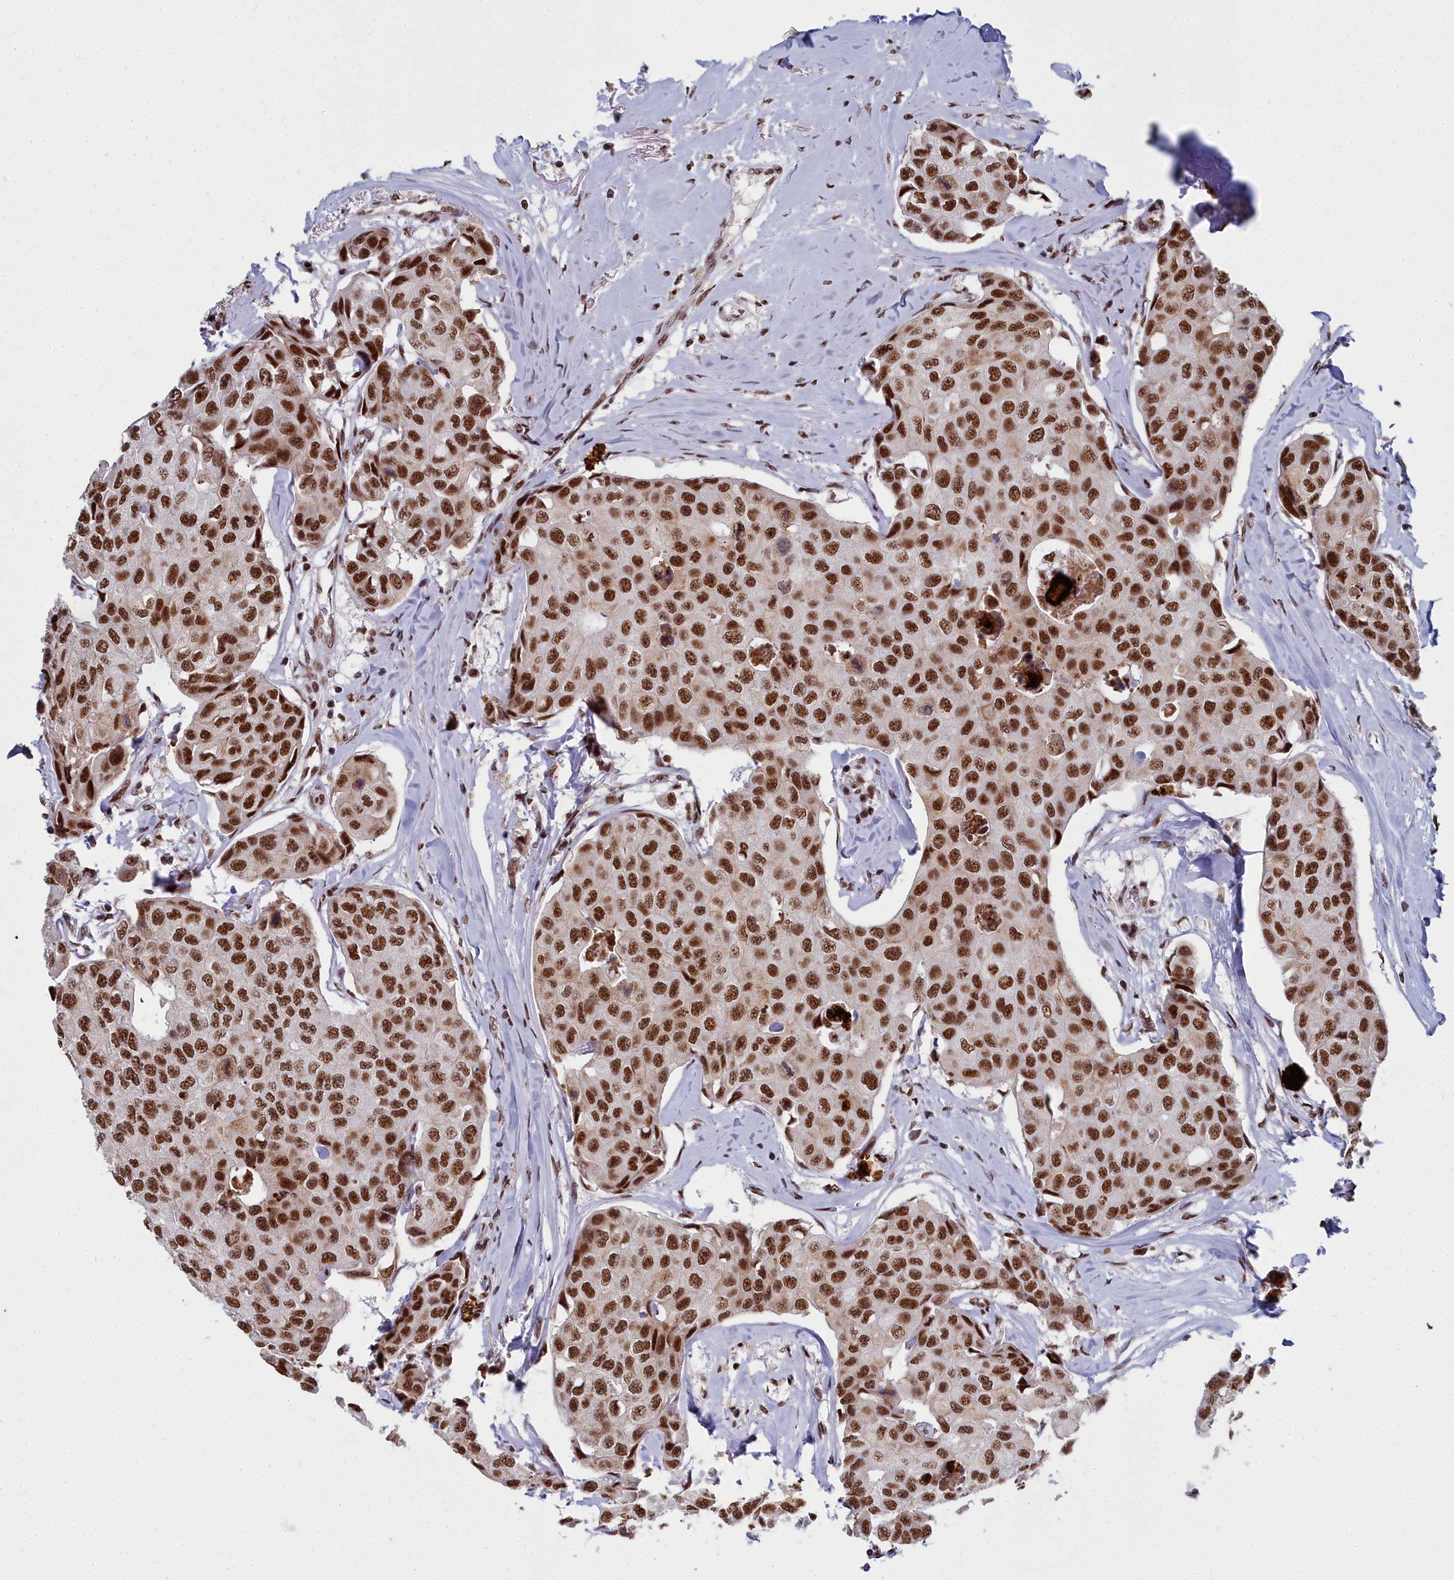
{"staining": {"intensity": "strong", "quantity": ">75%", "location": "nuclear"}, "tissue": "breast cancer", "cell_type": "Tumor cells", "image_type": "cancer", "snomed": [{"axis": "morphology", "description": "Duct carcinoma"}, {"axis": "topography", "description": "Breast"}], "caption": "Approximately >75% of tumor cells in human breast cancer (infiltrating ductal carcinoma) display strong nuclear protein staining as visualized by brown immunohistochemical staining.", "gene": "SF3B3", "patient": {"sex": "female", "age": 80}}